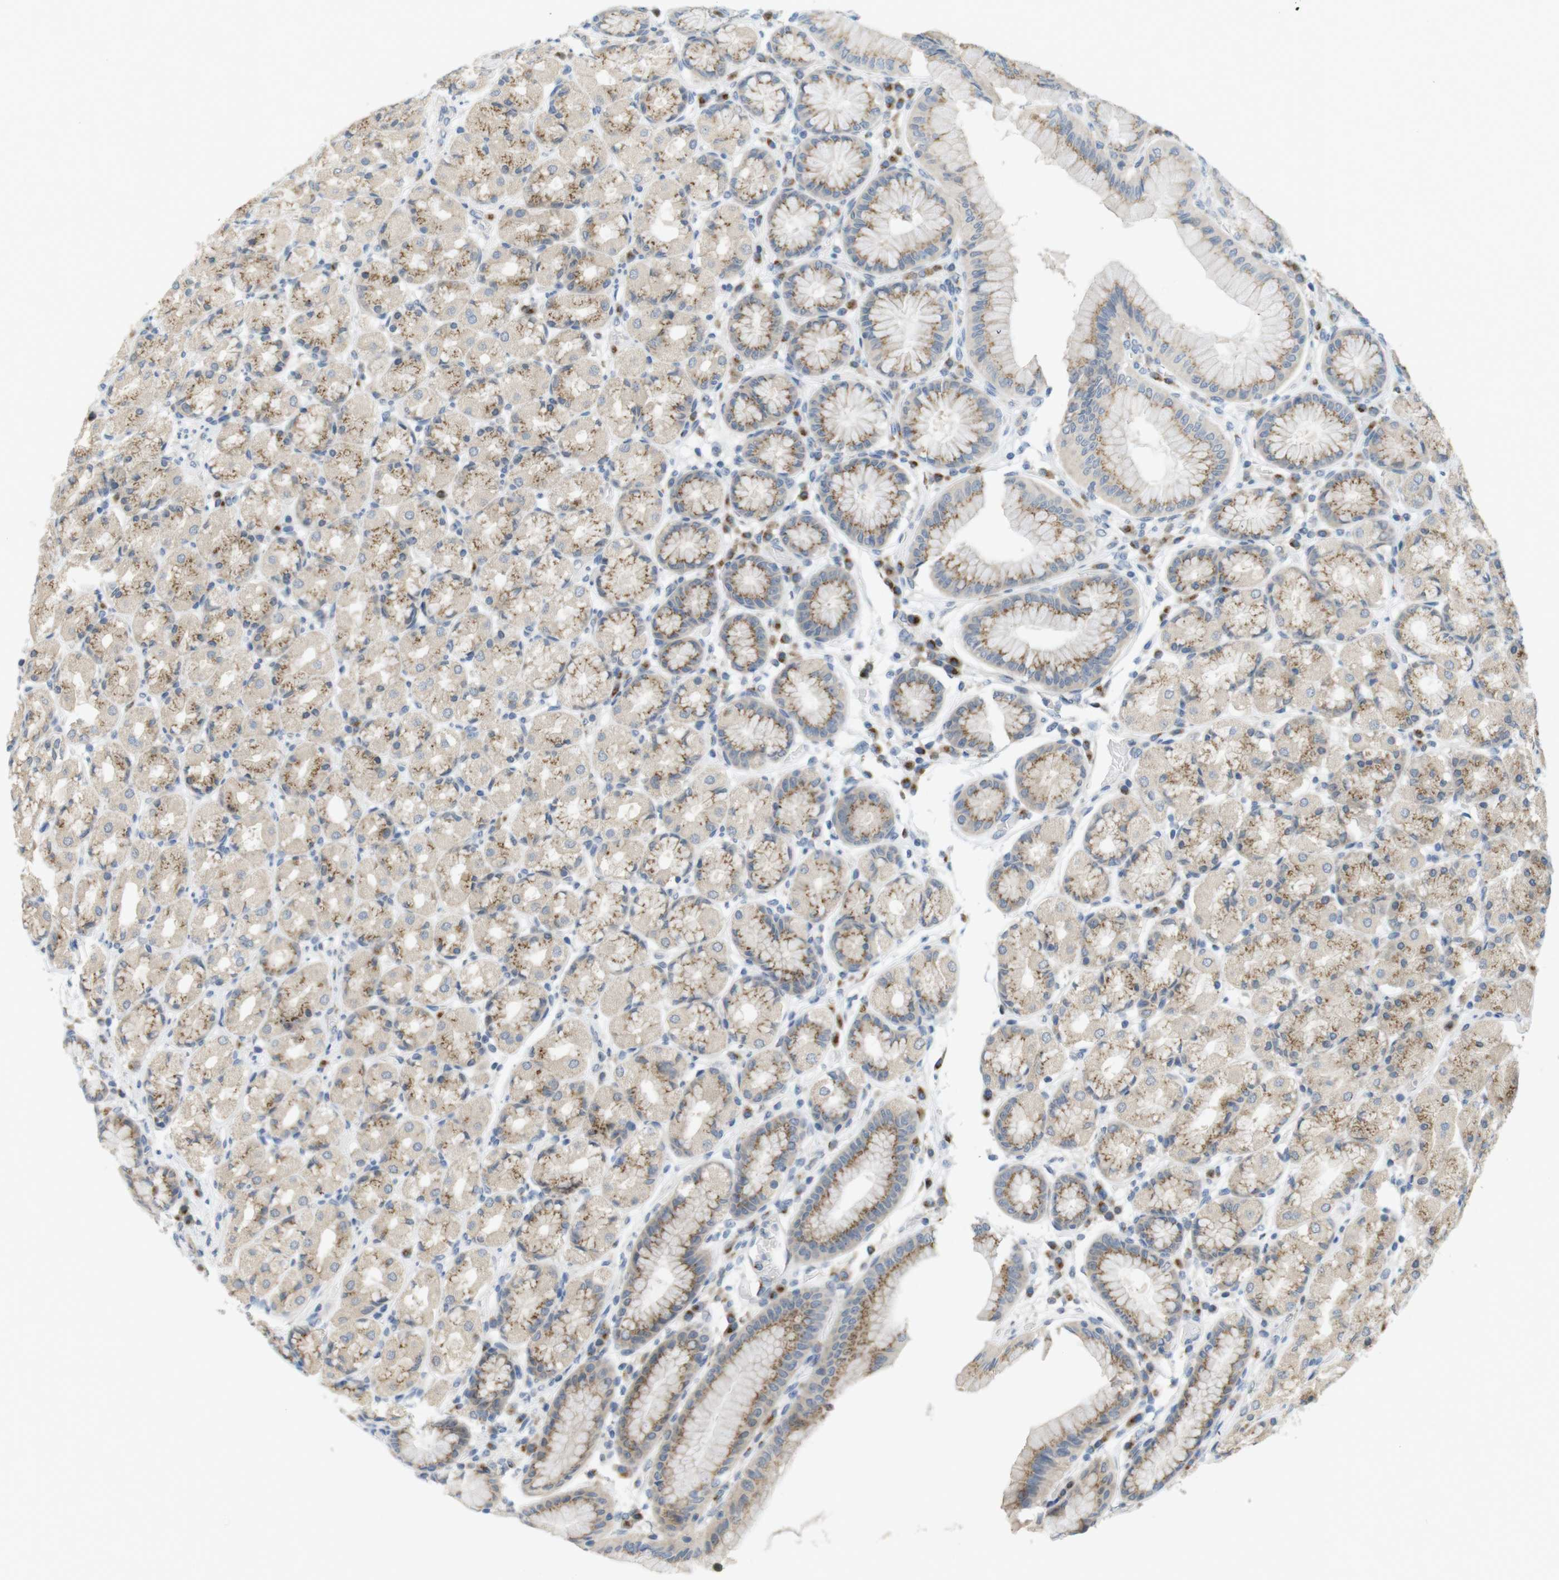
{"staining": {"intensity": "moderate", "quantity": ">75%", "location": "cytoplasmic/membranous"}, "tissue": "stomach", "cell_type": "Glandular cells", "image_type": "normal", "snomed": [{"axis": "morphology", "description": "Normal tissue, NOS"}, {"axis": "topography", "description": "Stomach, upper"}], "caption": "Approximately >75% of glandular cells in benign human stomach demonstrate moderate cytoplasmic/membranous protein positivity as visualized by brown immunohistochemical staining.", "gene": "YIPF3", "patient": {"sex": "male", "age": 68}}